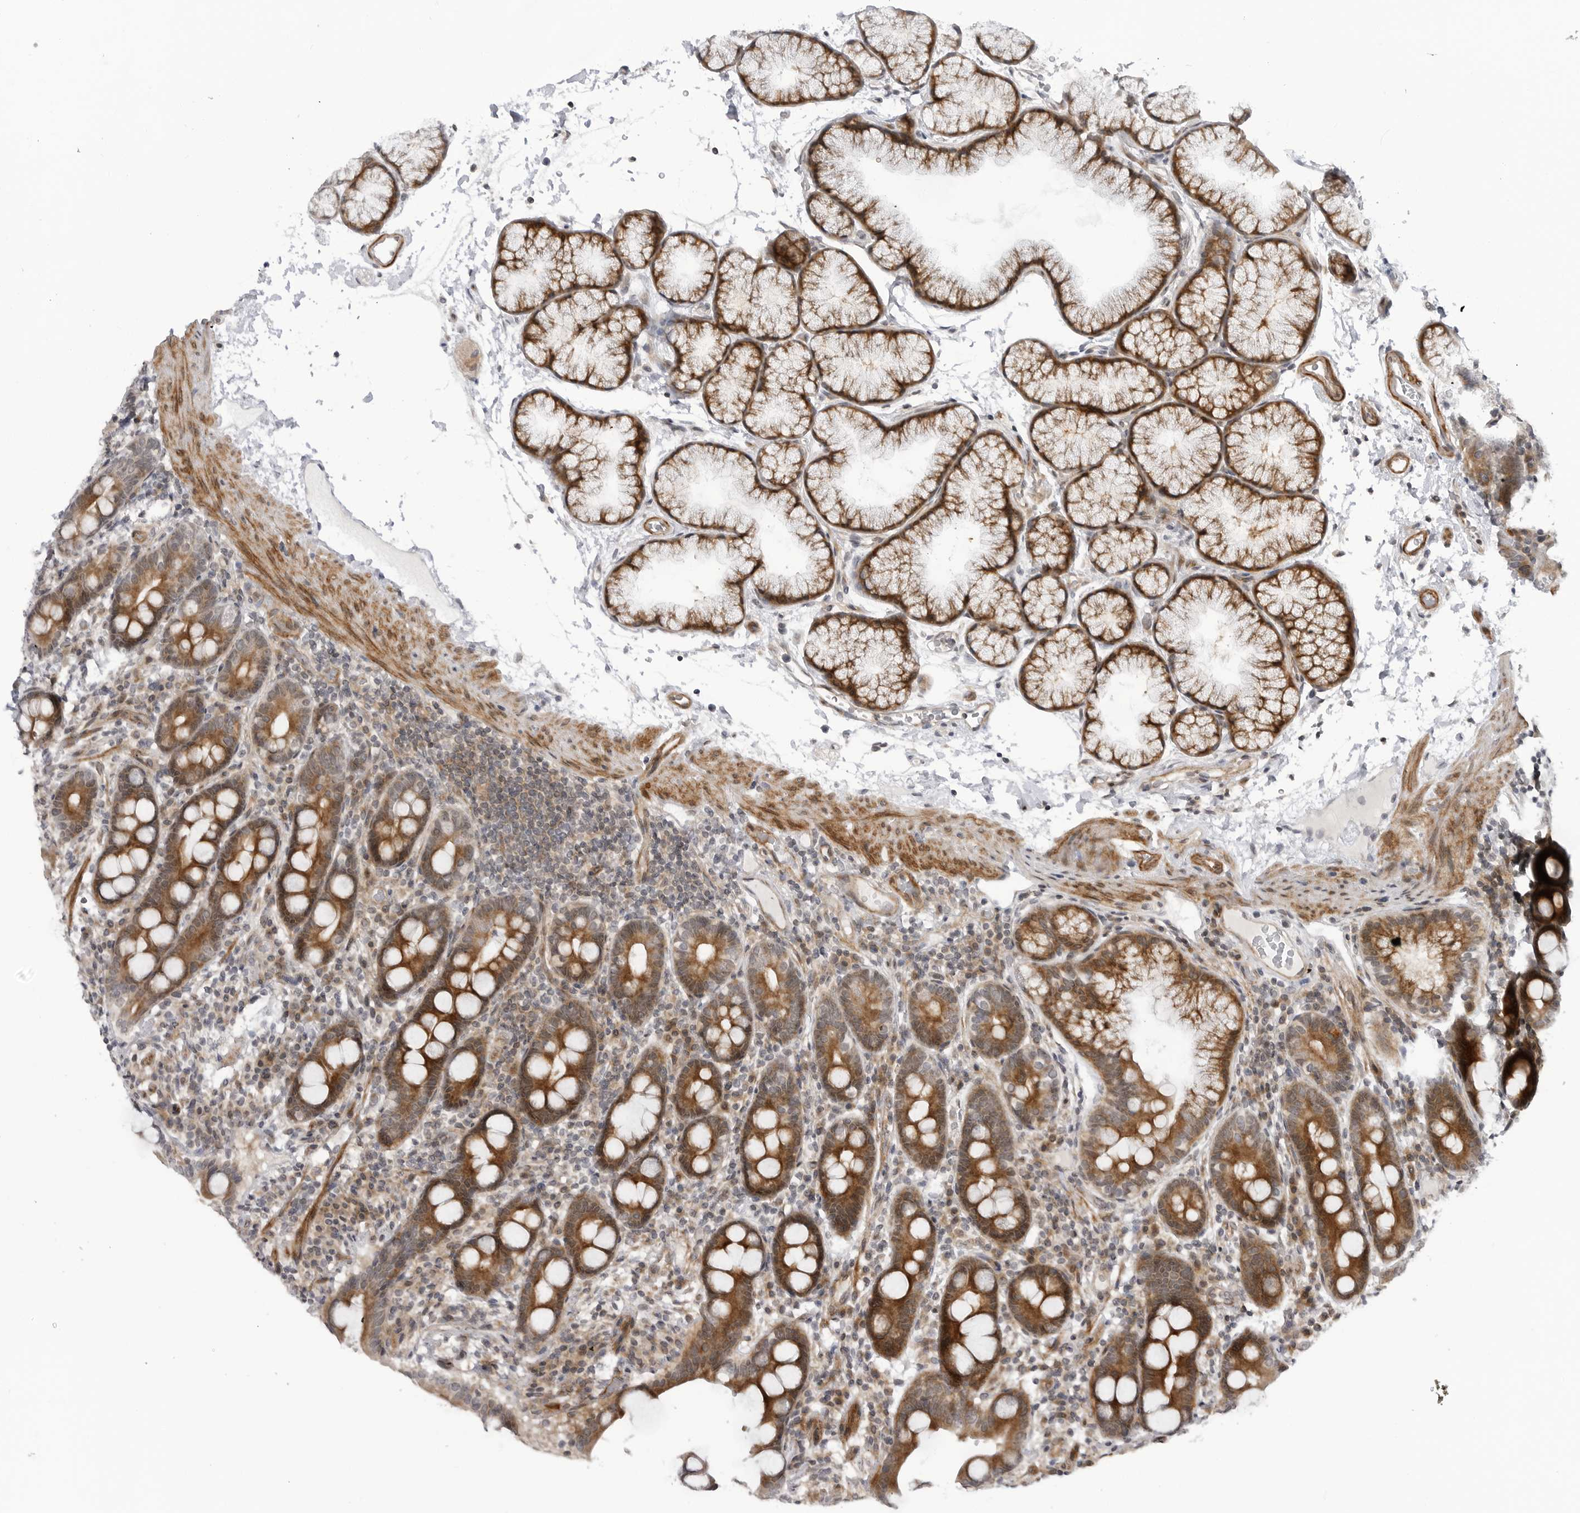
{"staining": {"intensity": "moderate", "quantity": ">75%", "location": "cytoplasmic/membranous"}, "tissue": "duodenum", "cell_type": "Glandular cells", "image_type": "normal", "snomed": [{"axis": "morphology", "description": "Normal tissue, NOS"}, {"axis": "topography", "description": "Duodenum"}], "caption": "A brown stain shows moderate cytoplasmic/membranous staining of a protein in glandular cells of normal human duodenum.", "gene": "ADAMTS5", "patient": {"sex": "male", "age": 54}}